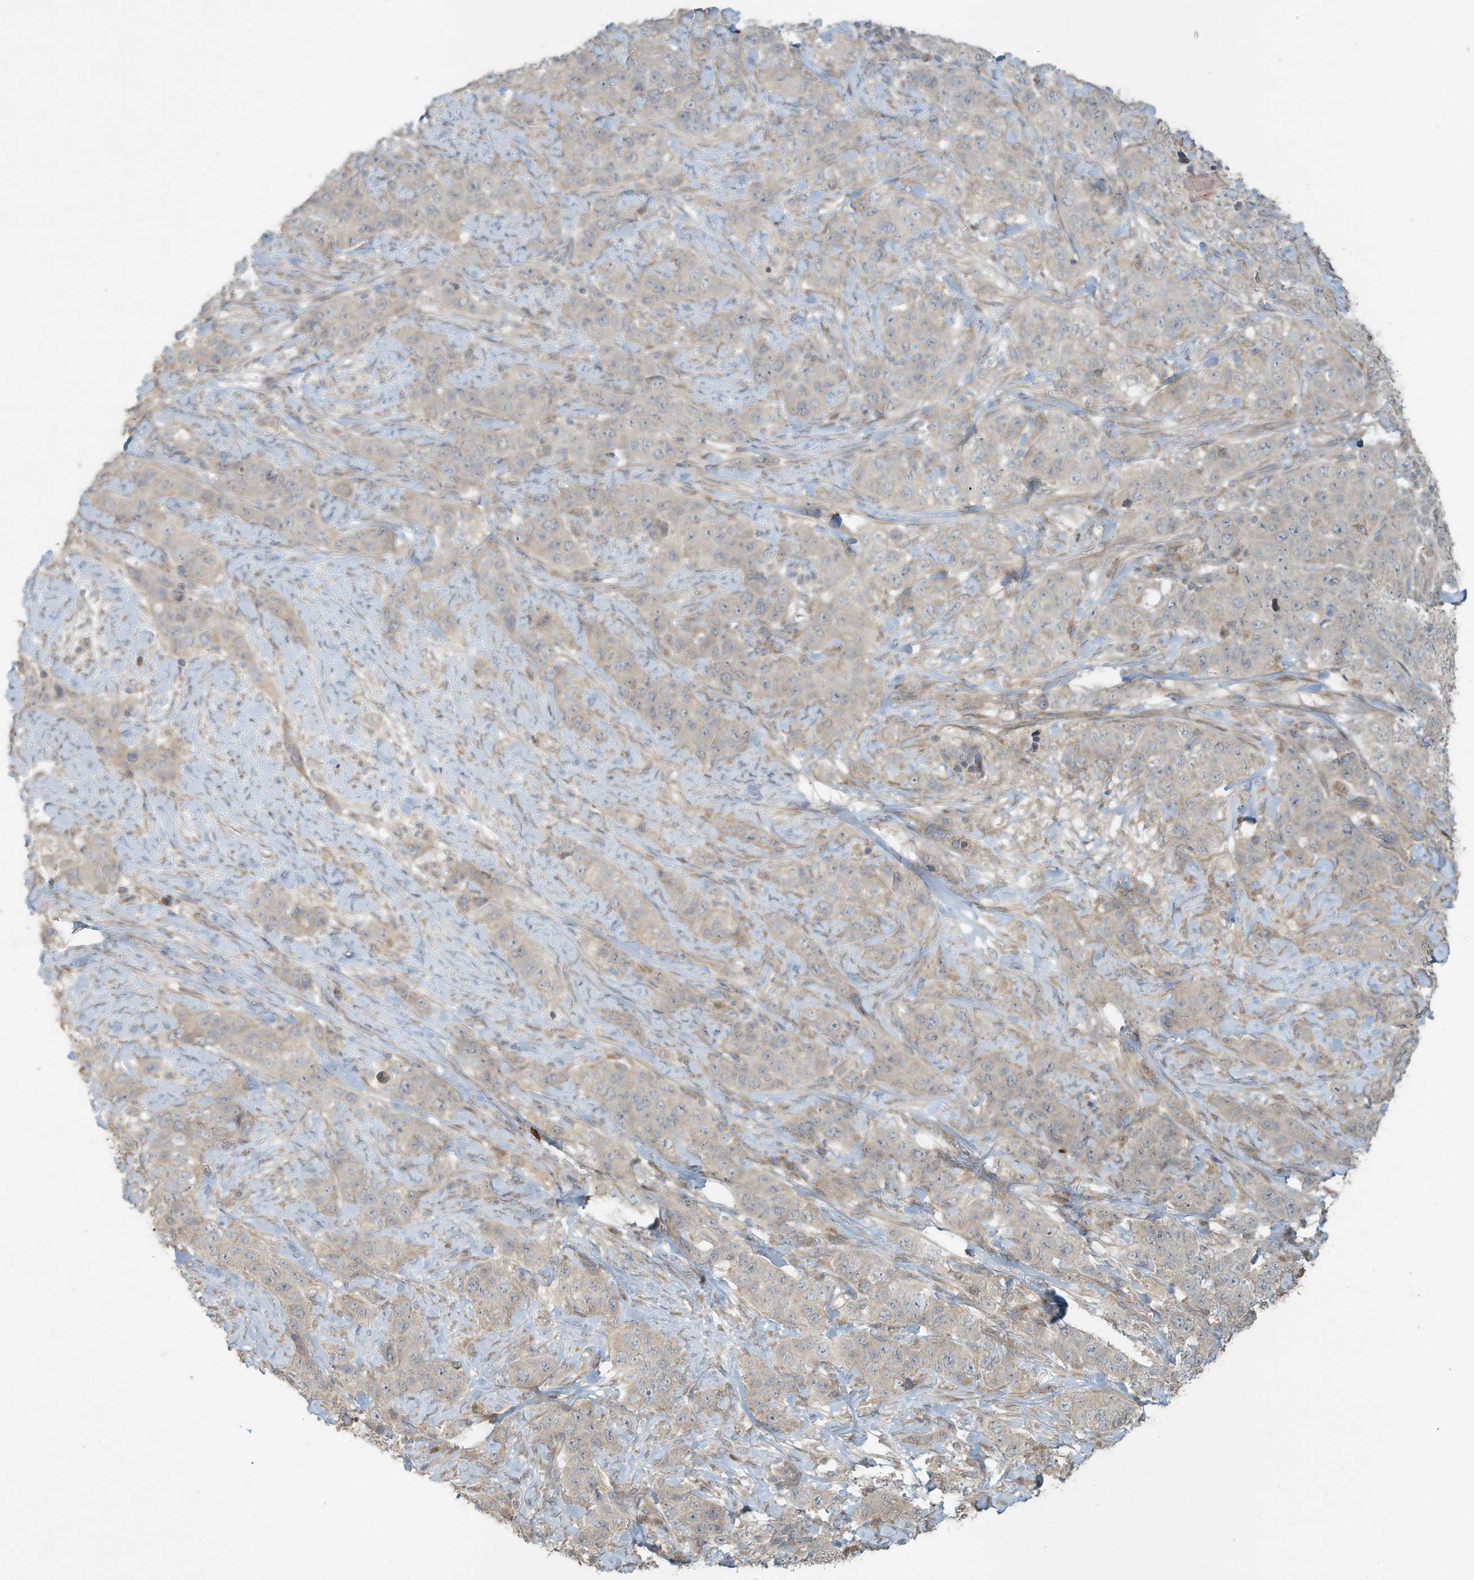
{"staining": {"intensity": "negative", "quantity": "none", "location": "none"}, "tissue": "stomach cancer", "cell_type": "Tumor cells", "image_type": "cancer", "snomed": [{"axis": "morphology", "description": "Adenocarcinoma, NOS"}, {"axis": "topography", "description": "Stomach"}], "caption": "Immunohistochemical staining of human stomach adenocarcinoma exhibits no significant expression in tumor cells.", "gene": "MAGIX", "patient": {"sex": "male", "age": 48}}